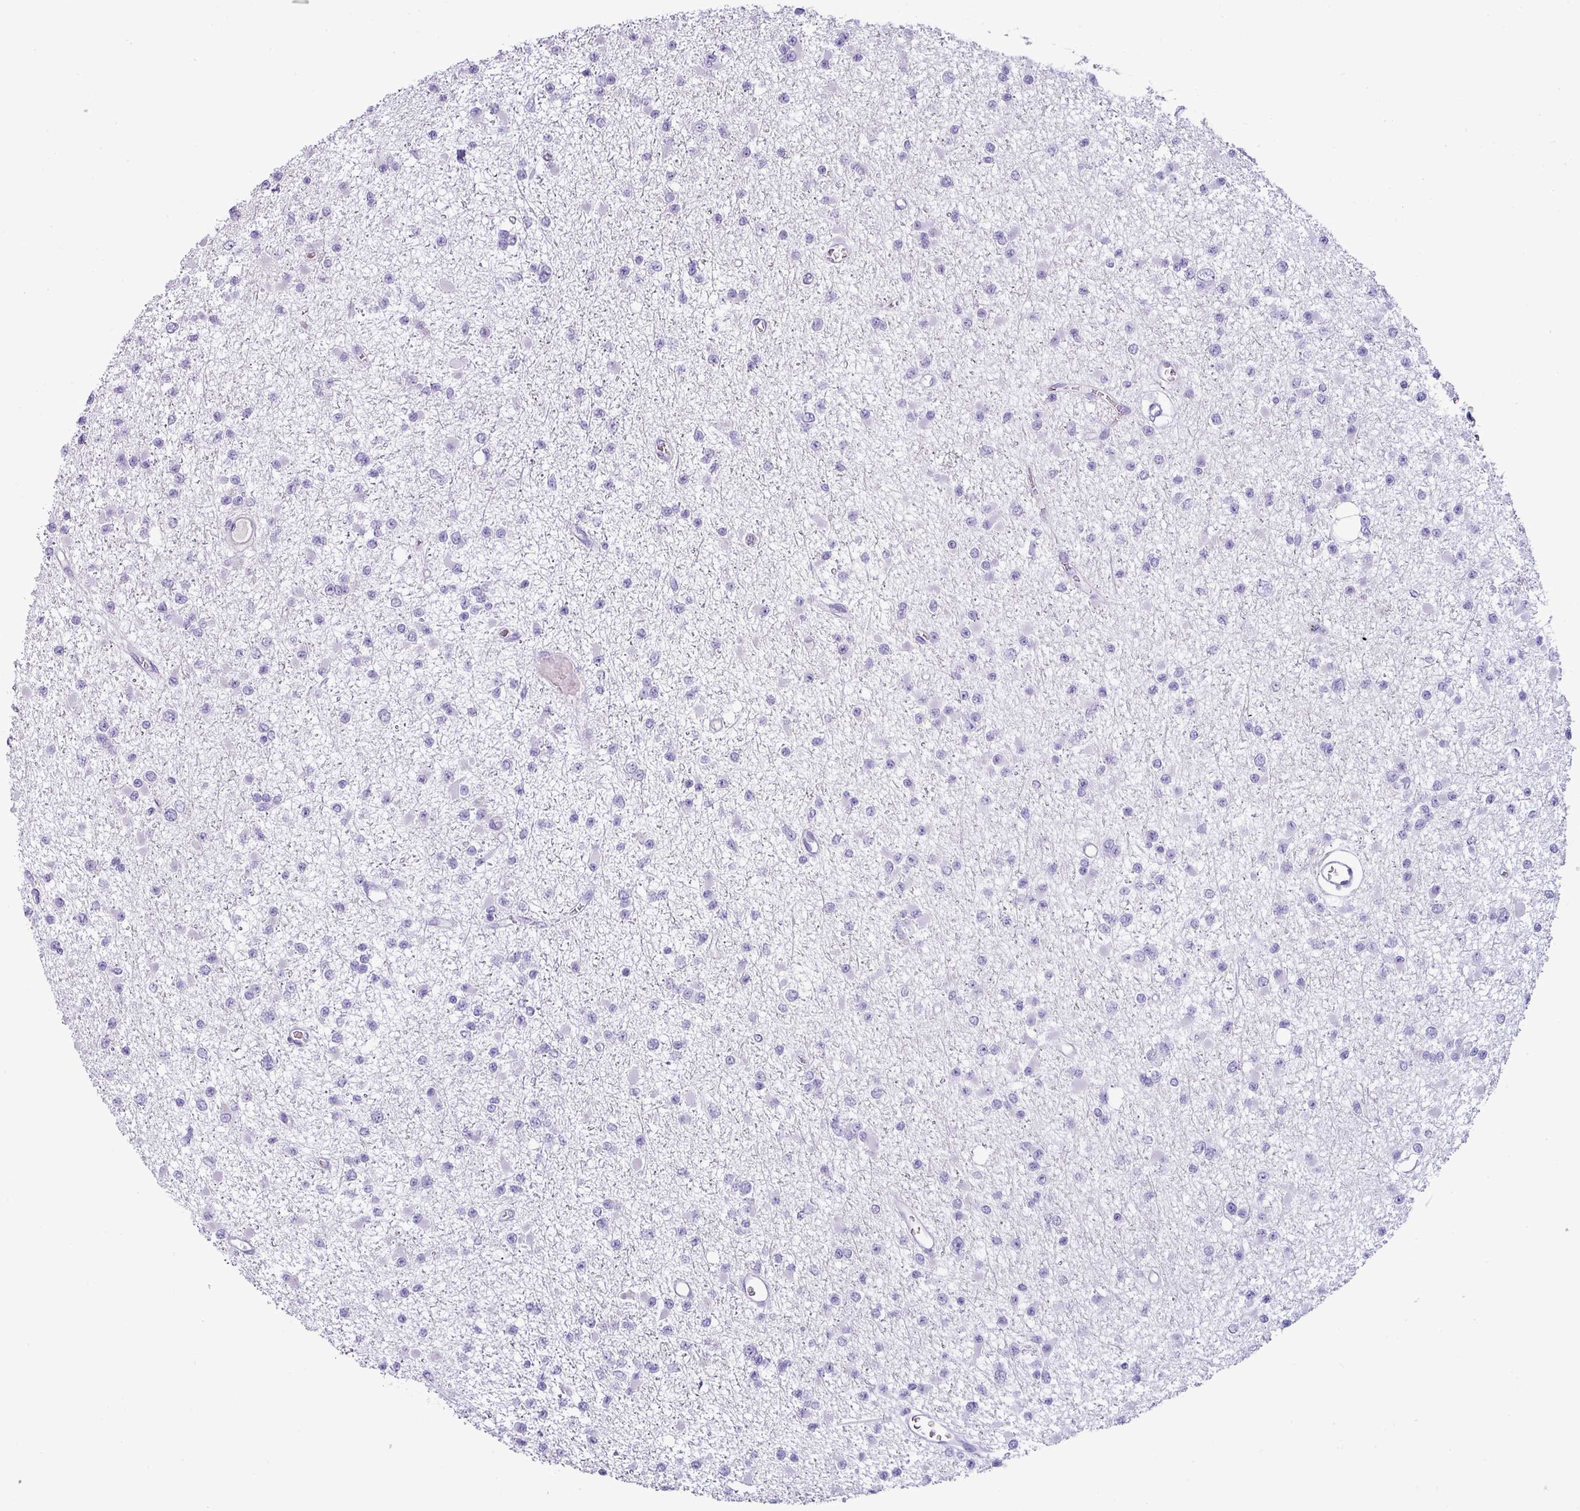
{"staining": {"intensity": "negative", "quantity": "none", "location": "none"}, "tissue": "glioma", "cell_type": "Tumor cells", "image_type": "cancer", "snomed": [{"axis": "morphology", "description": "Glioma, malignant, Low grade"}, {"axis": "topography", "description": "Brain"}], "caption": "Protein analysis of low-grade glioma (malignant) shows no significant staining in tumor cells.", "gene": "VCX2", "patient": {"sex": "female", "age": 22}}